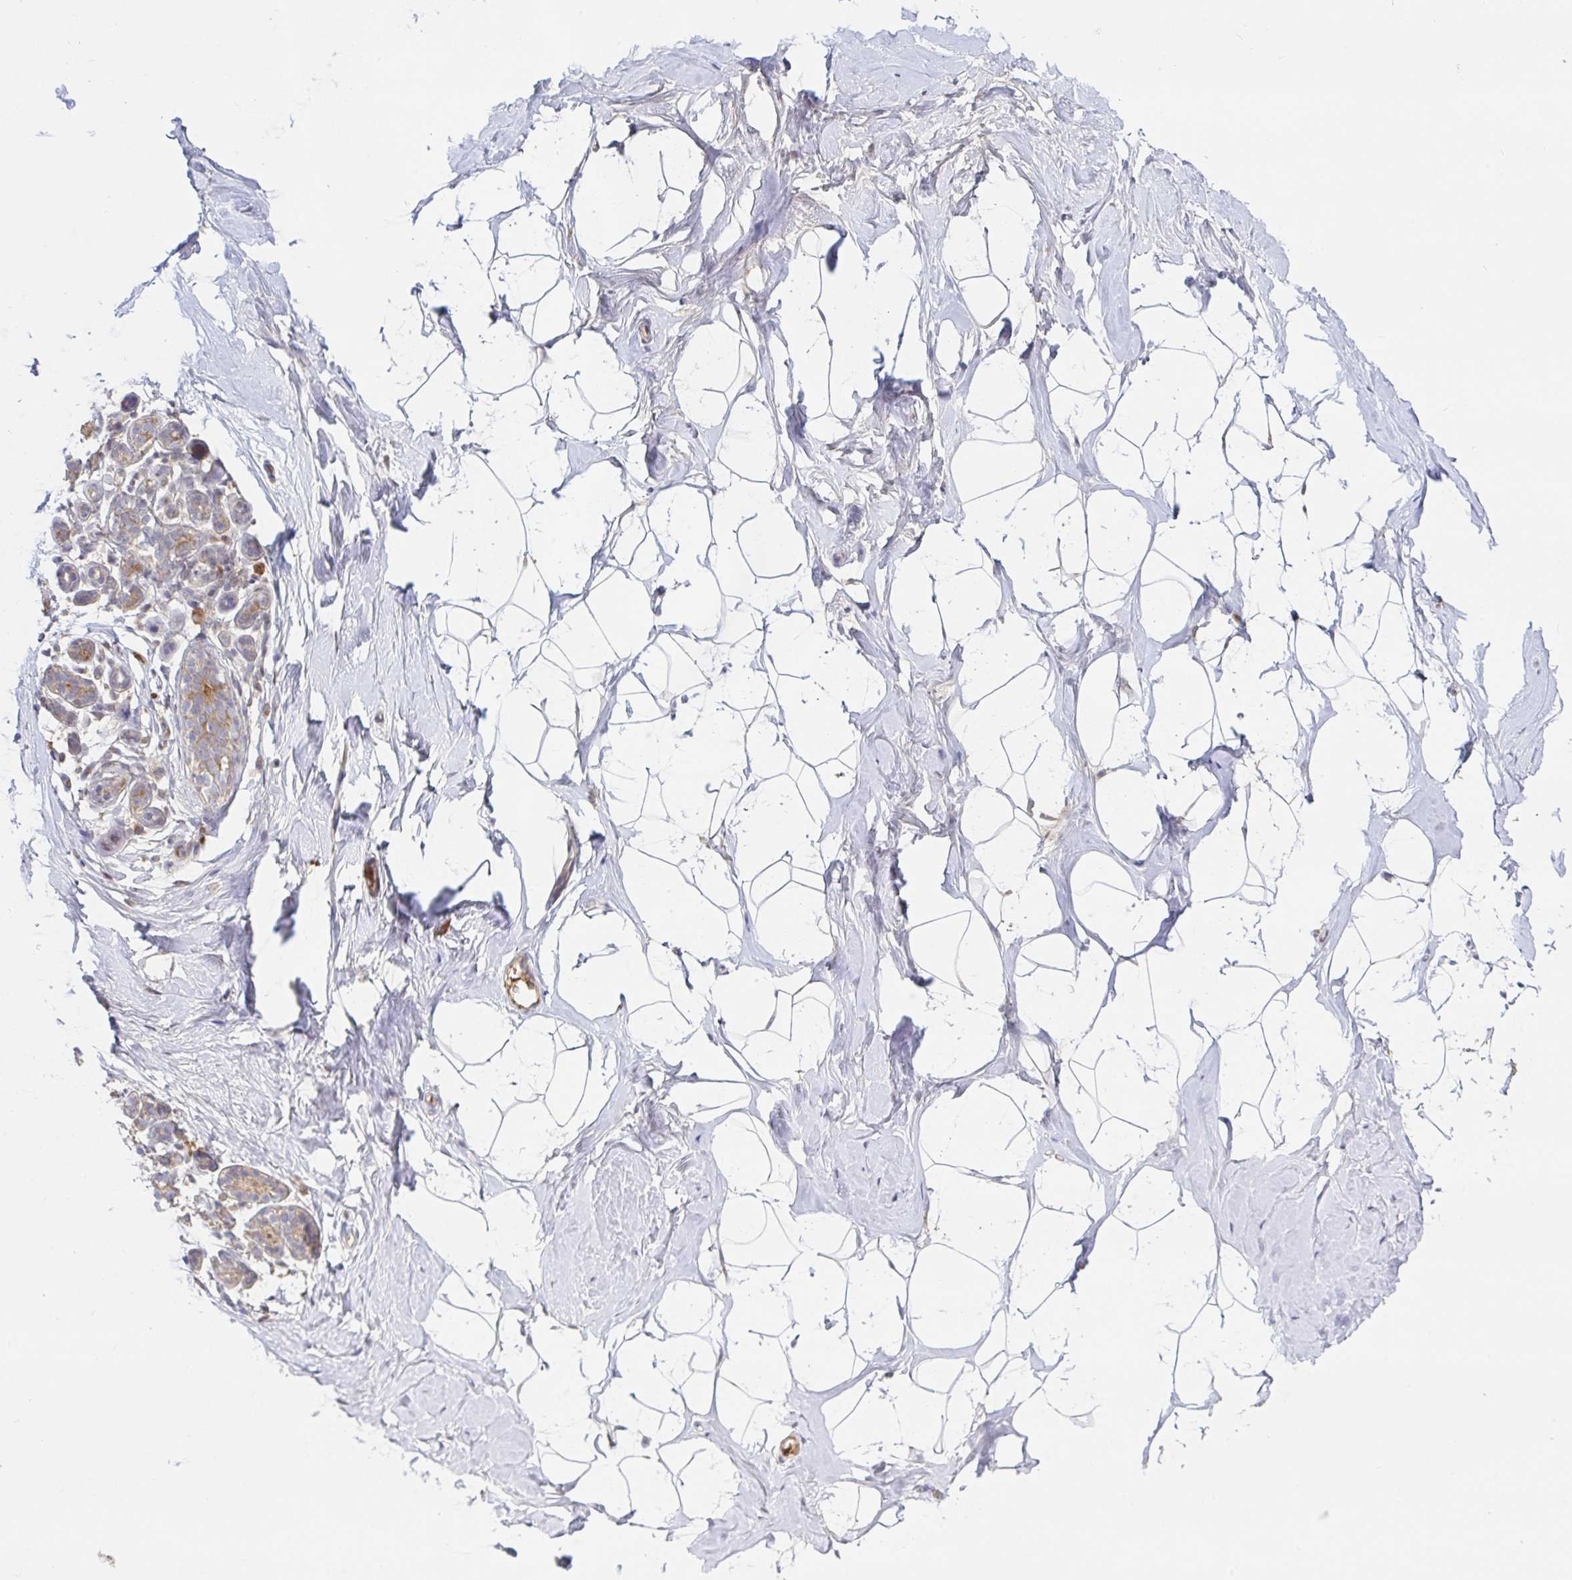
{"staining": {"intensity": "negative", "quantity": "none", "location": "none"}, "tissue": "breast", "cell_type": "Adipocytes", "image_type": "normal", "snomed": [{"axis": "morphology", "description": "Normal tissue, NOS"}, {"axis": "topography", "description": "Breast"}], "caption": "A high-resolution photomicrograph shows immunohistochemistry staining of normal breast, which demonstrates no significant expression in adipocytes.", "gene": "LARP1", "patient": {"sex": "female", "age": 32}}